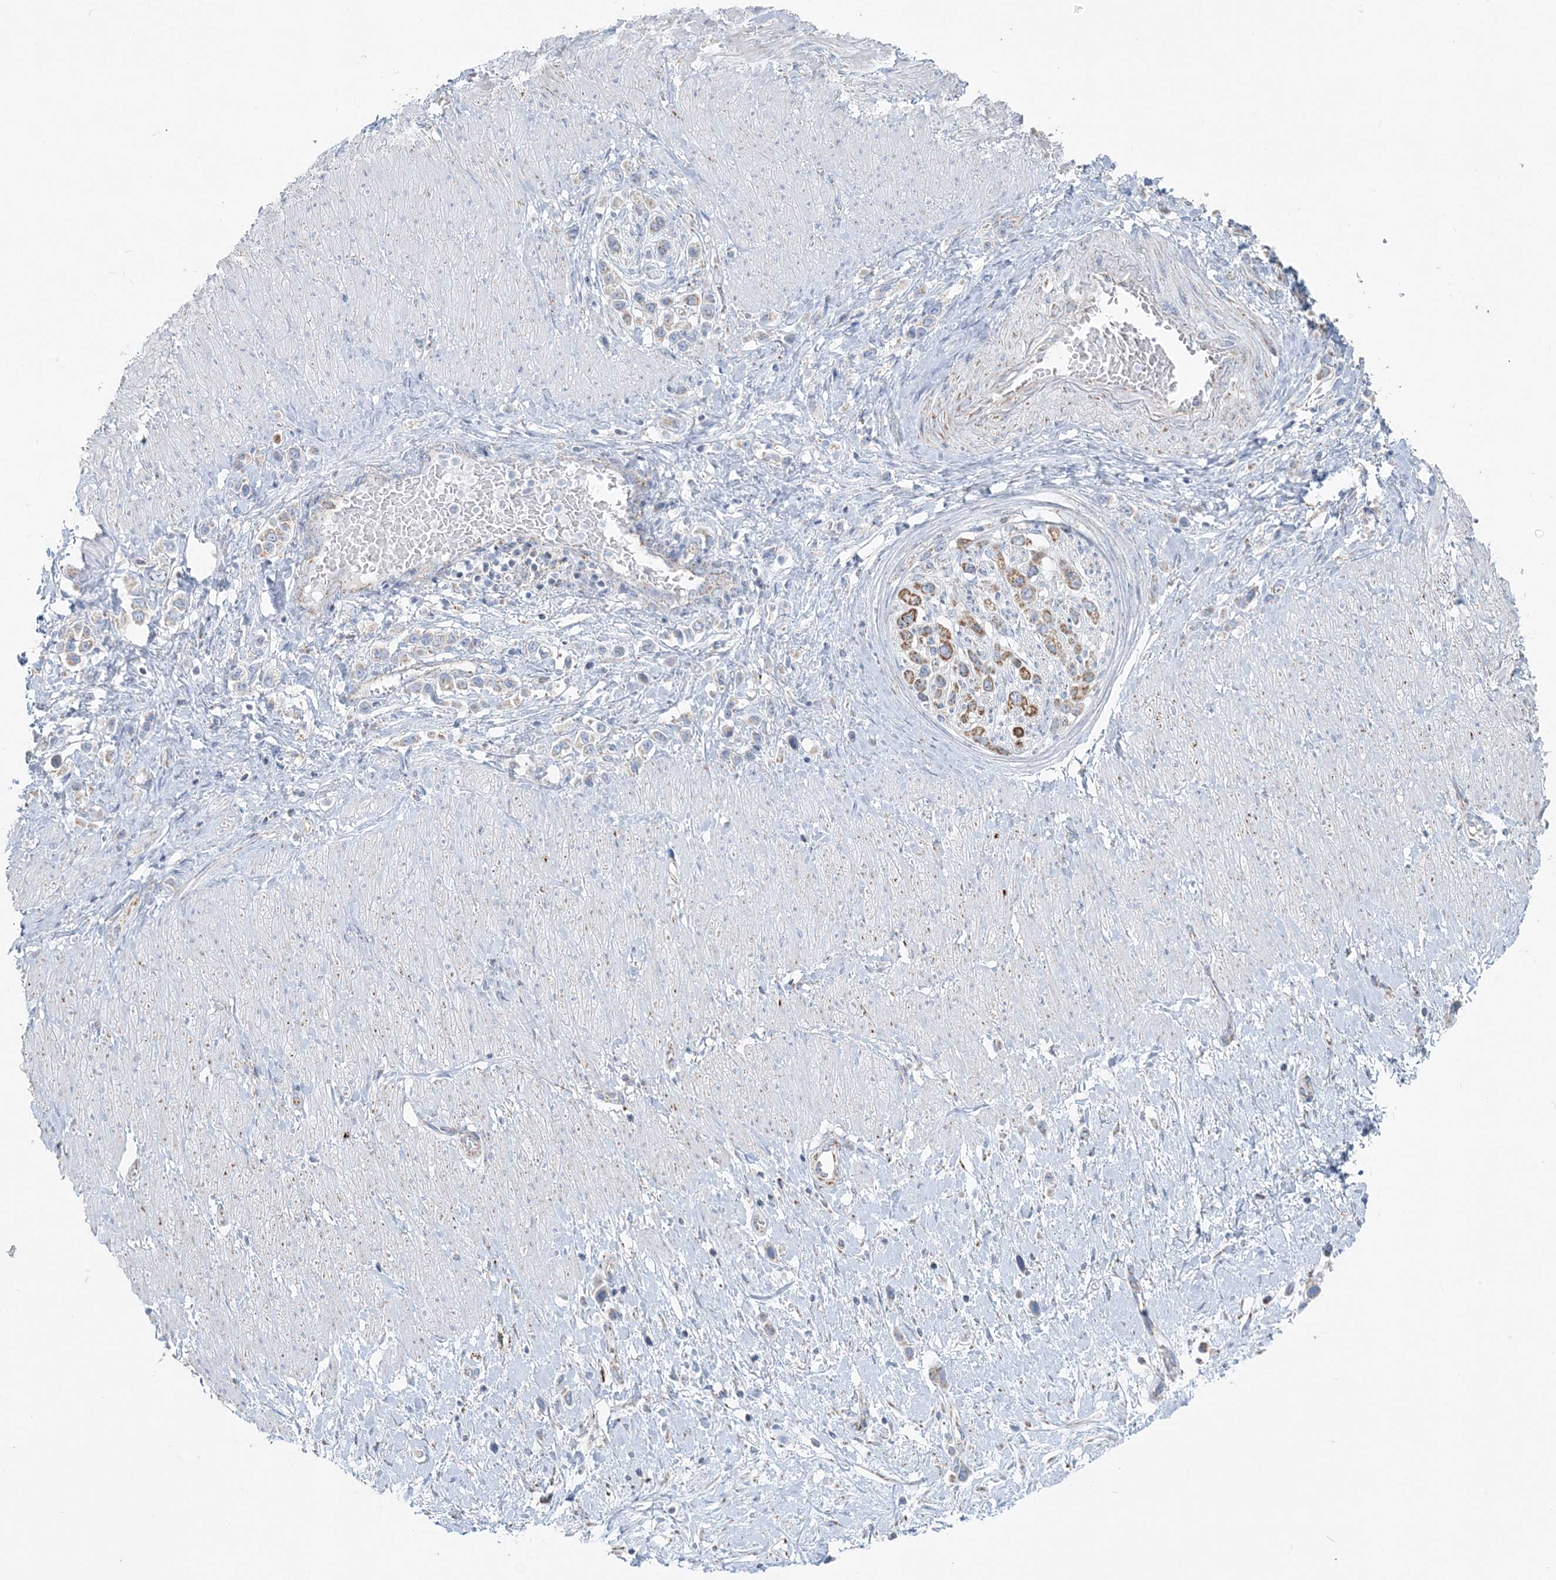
{"staining": {"intensity": "weak", "quantity": "<25%", "location": "cytoplasmic/membranous"}, "tissue": "stomach cancer", "cell_type": "Tumor cells", "image_type": "cancer", "snomed": [{"axis": "morphology", "description": "Normal tissue, NOS"}, {"axis": "morphology", "description": "Adenocarcinoma, NOS"}, {"axis": "topography", "description": "Stomach, upper"}, {"axis": "topography", "description": "Stomach"}], "caption": "A histopathology image of human adenocarcinoma (stomach) is negative for staining in tumor cells.", "gene": "PCCB", "patient": {"sex": "female", "age": 65}}